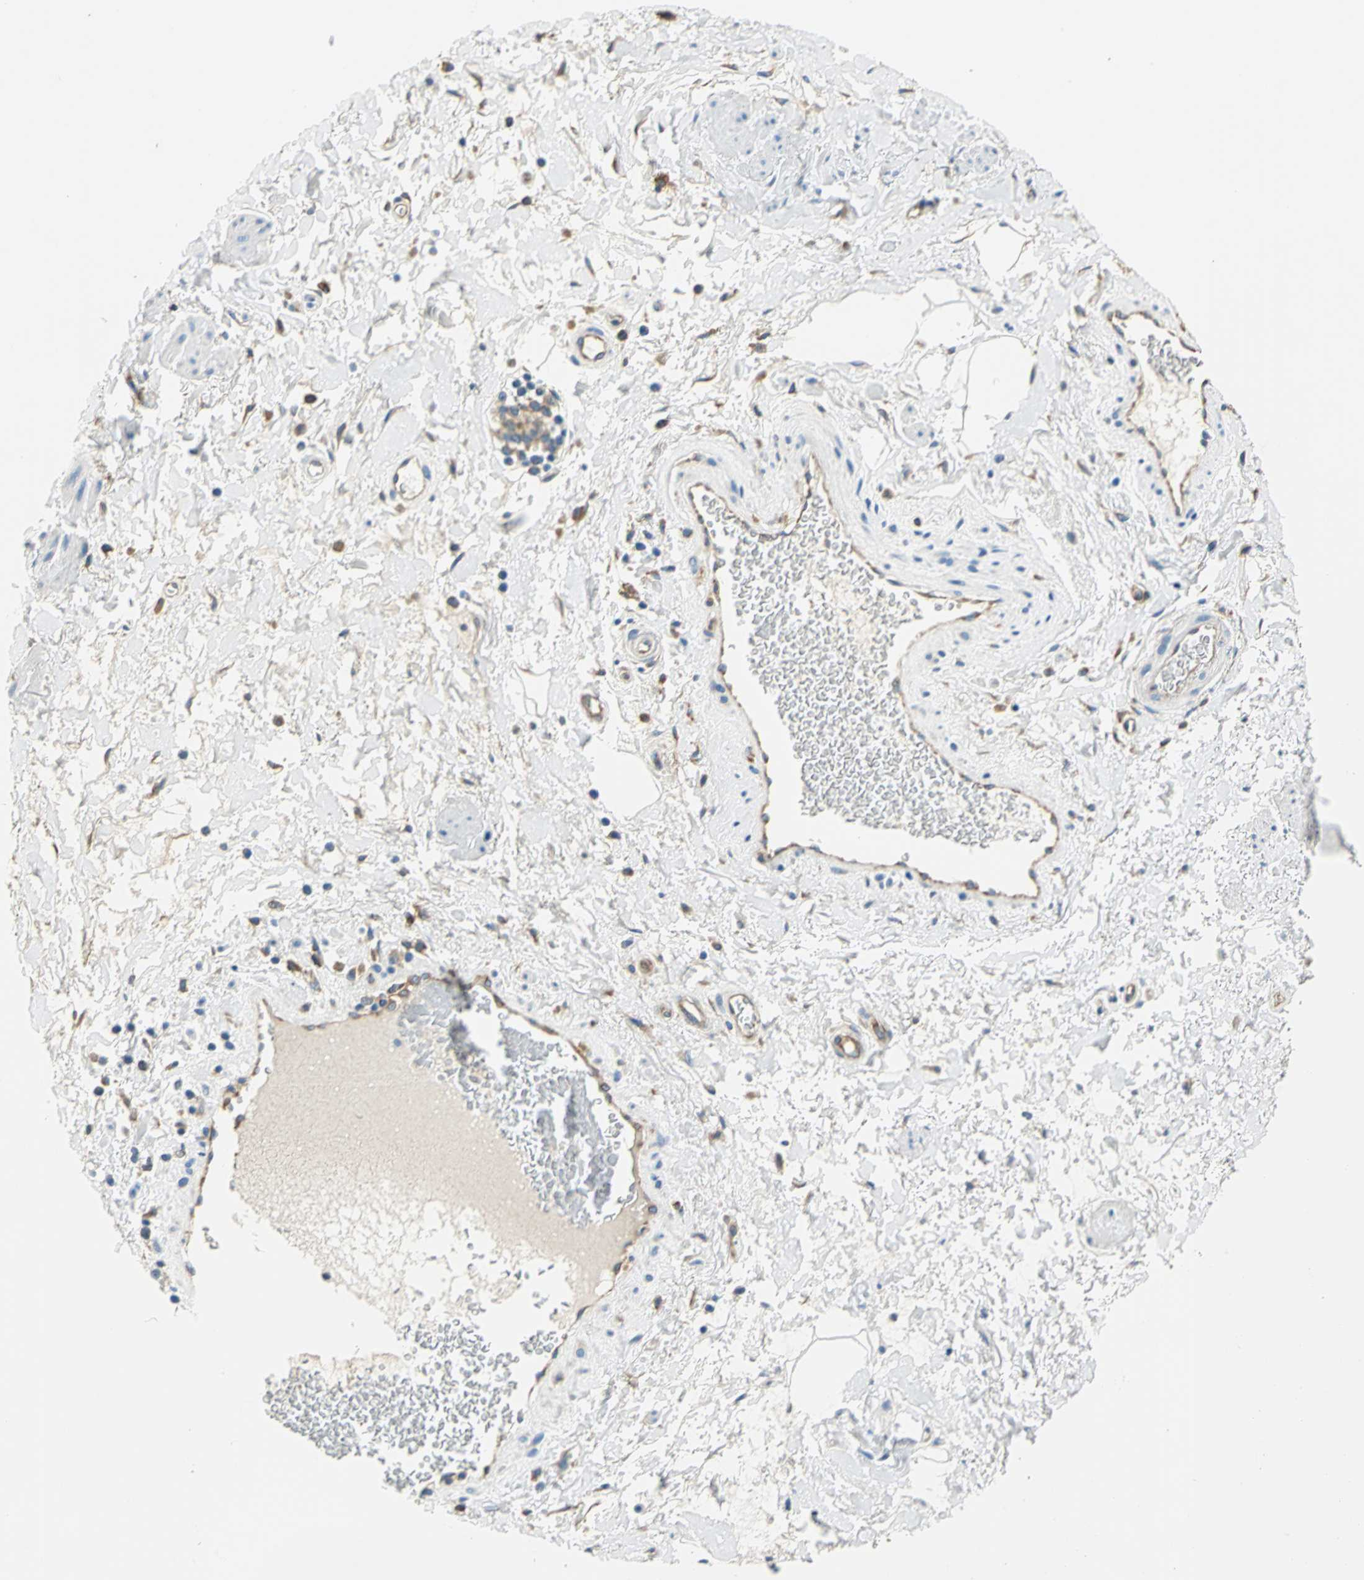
{"staining": {"intensity": "negative", "quantity": "none", "location": "none"}, "tissue": "adipose tissue", "cell_type": "Adipocytes", "image_type": "normal", "snomed": [{"axis": "morphology", "description": "Normal tissue, NOS"}, {"axis": "topography", "description": "Soft tissue"}, {"axis": "topography", "description": "Peripheral nerve tissue"}], "caption": "Immunohistochemistry (IHC) image of normal adipose tissue: adipose tissue stained with DAB (3,3'-diaminobenzidine) reveals no significant protein expression in adipocytes.", "gene": "TRIM25", "patient": {"sex": "female", "age": 71}}